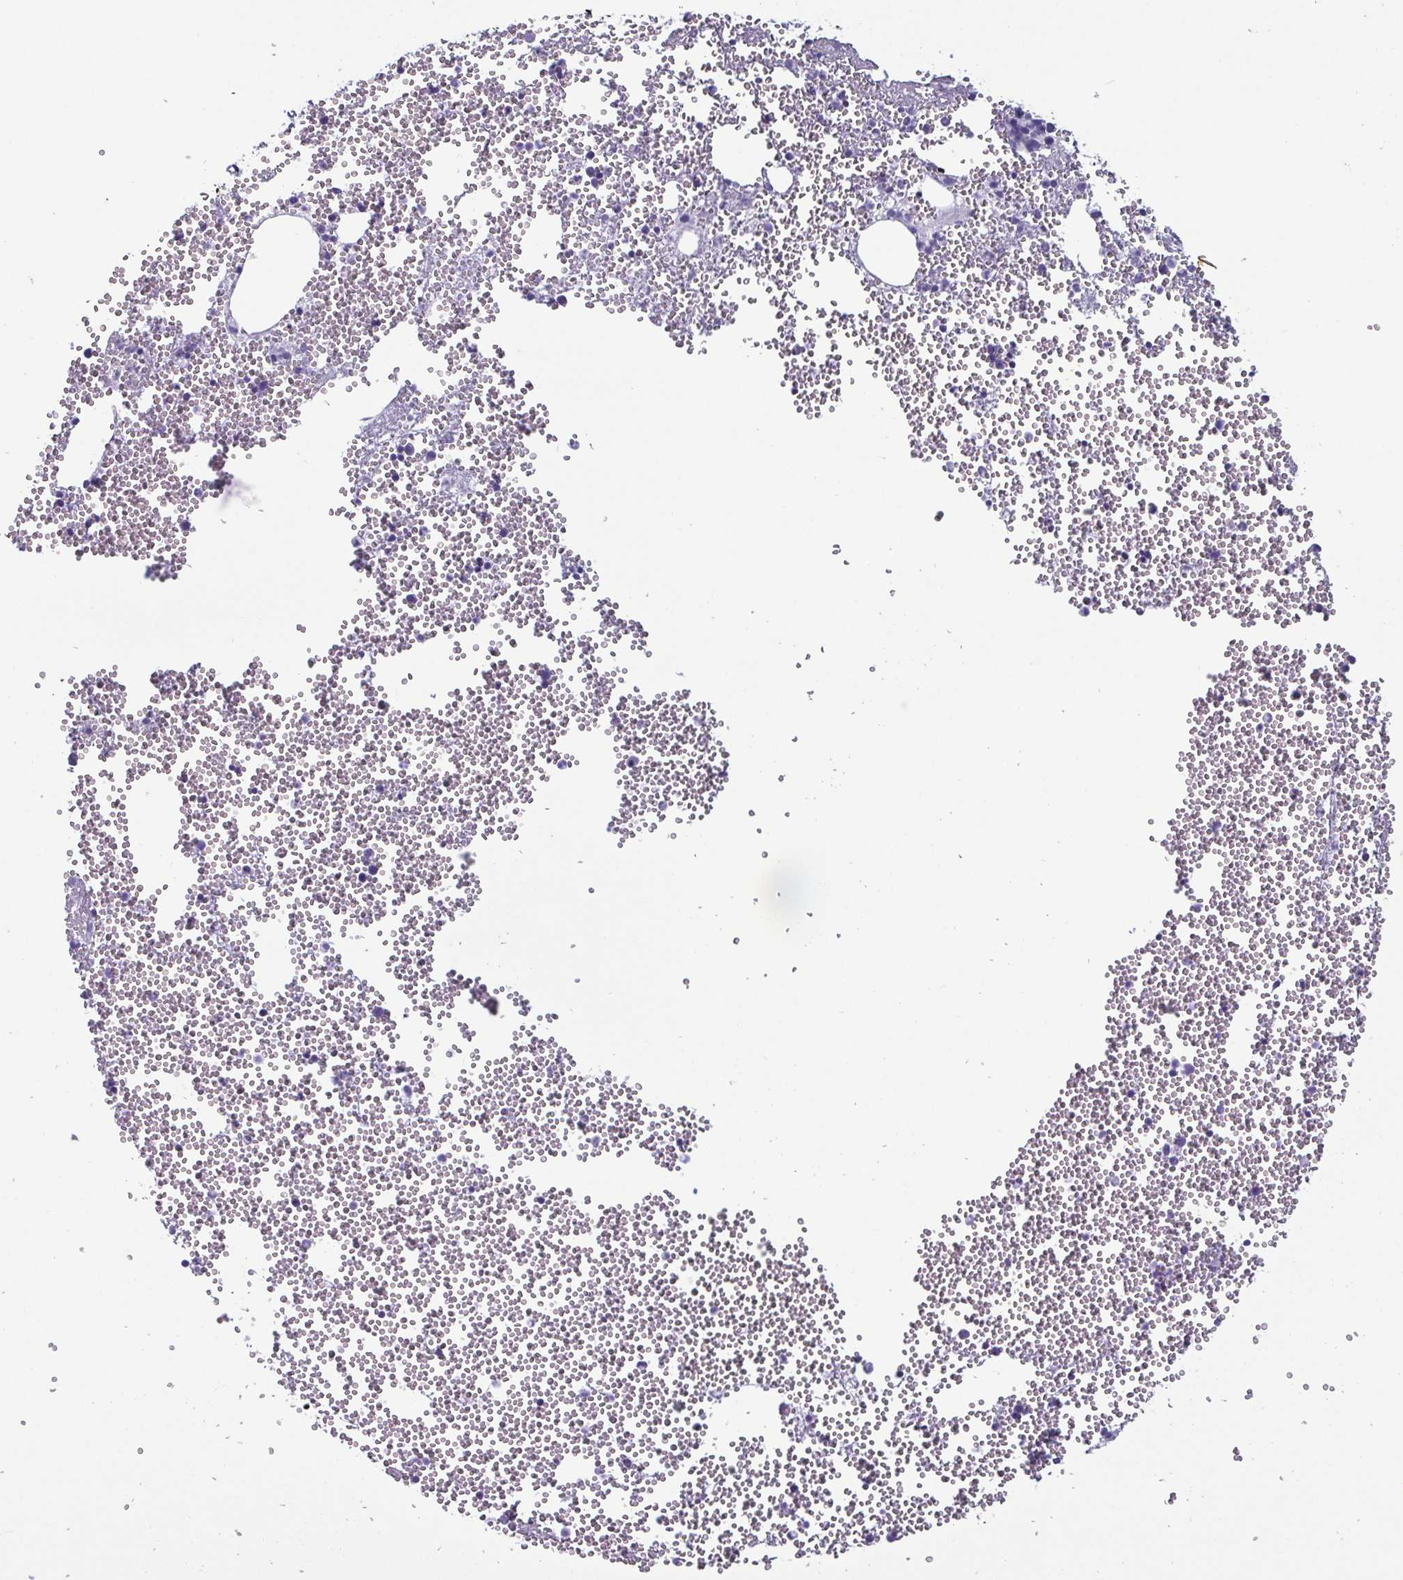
{"staining": {"intensity": "negative", "quantity": "none", "location": "none"}, "tissue": "bone marrow", "cell_type": "Hematopoietic cells", "image_type": "normal", "snomed": [{"axis": "morphology", "description": "Normal tissue, NOS"}, {"axis": "topography", "description": "Bone marrow"}], "caption": "DAB (3,3'-diaminobenzidine) immunohistochemical staining of normal bone marrow displays no significant staining in hematopoietic cells.", "gene": "KRT10", "patient": {"sex": "female", "age": 80}}